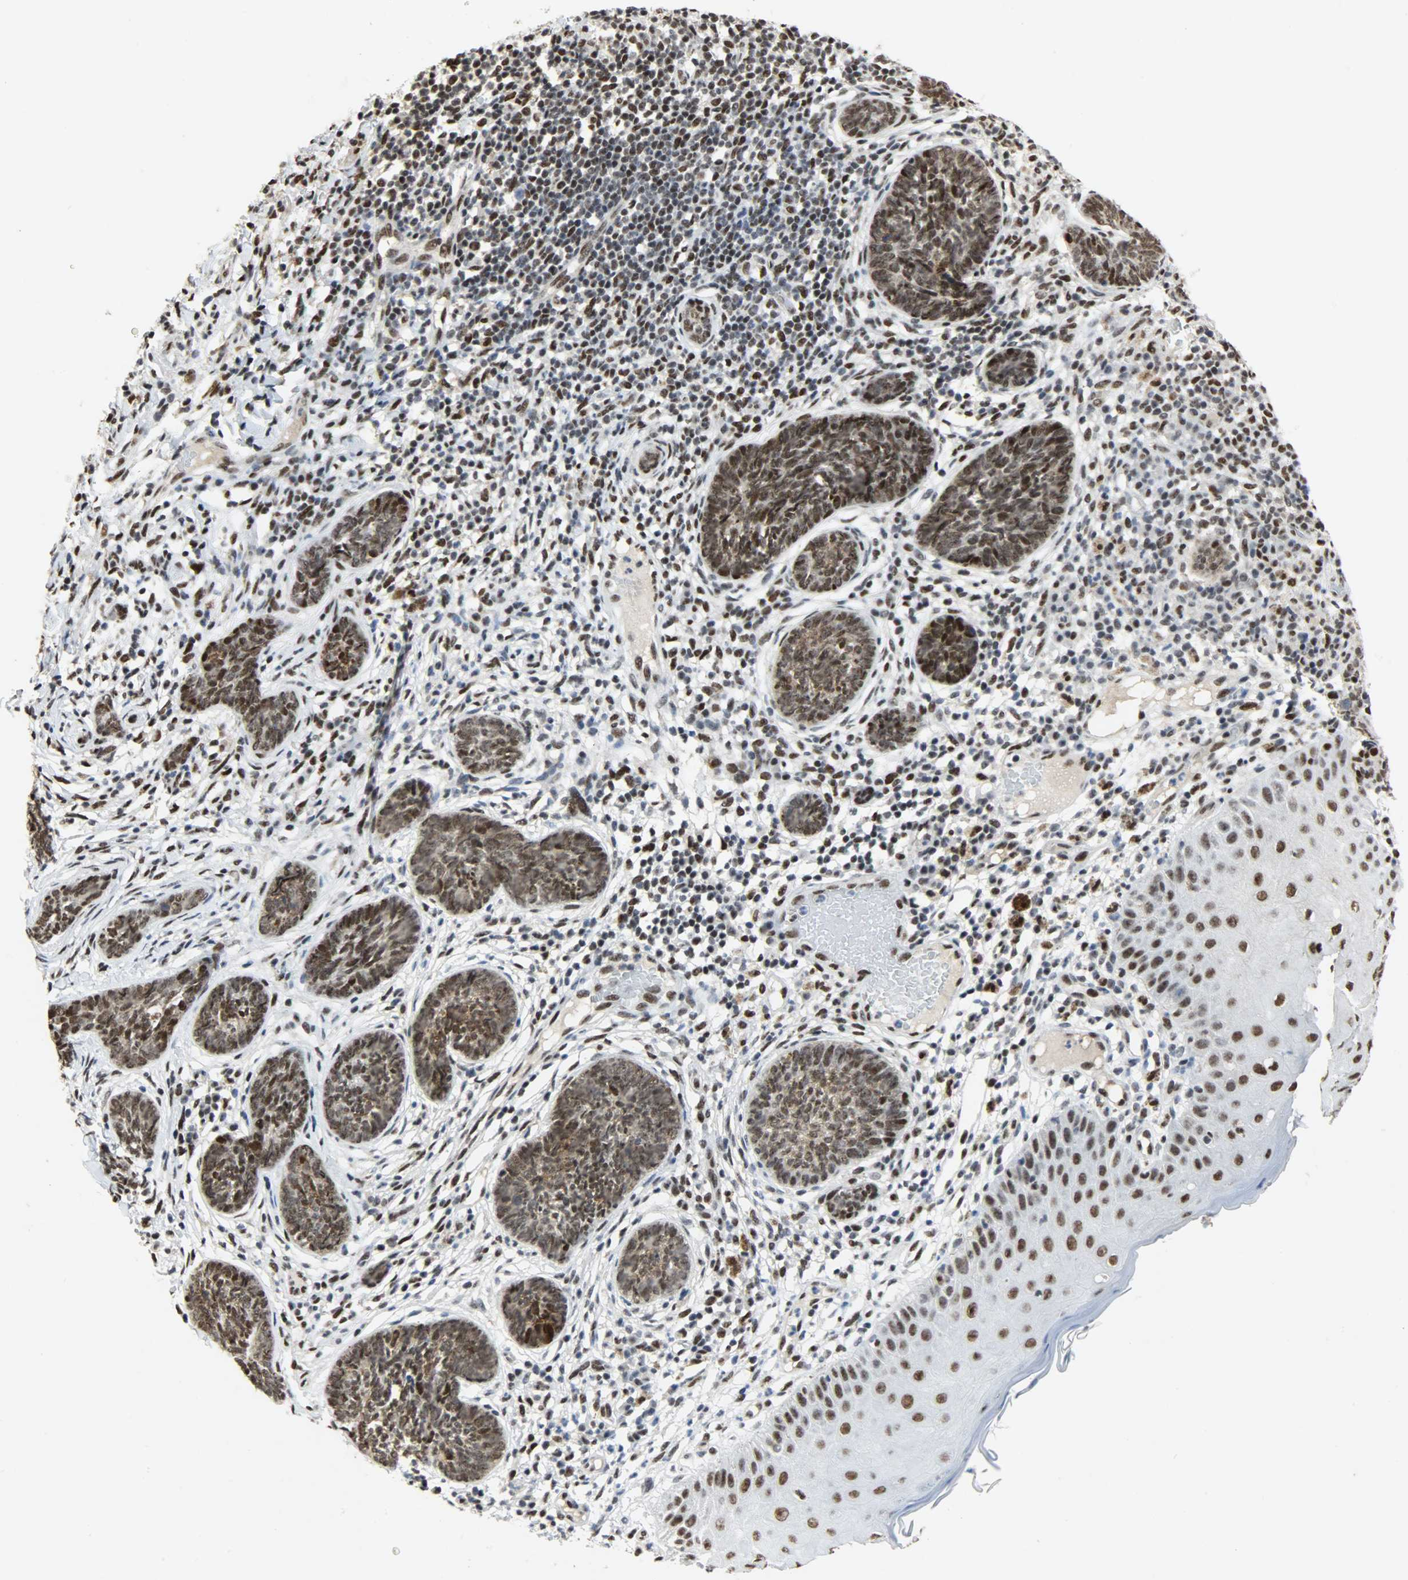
{"staining": {"intensity": "strong", "quantity": ">75%", "location": "nuclear"}, "tissue": "skin cancer", "cell_type": "Tumor cells", "image_type": "cancer", "snomed": [{"axis": "morphology", "description": "Normal tissue, NOS"}, {"axis": "morphology", "description": "Basal cell carcinoma"}, {"axis": "topography", "description": "Skin"}], "caption": "This is a photomicrograph of IHC staining of basal cell carcinoma (skin), which shows strong positivity in the nuclear of tumor cells.", "gene": "SSB", "patient": {"sex": "male", "age": 87}}